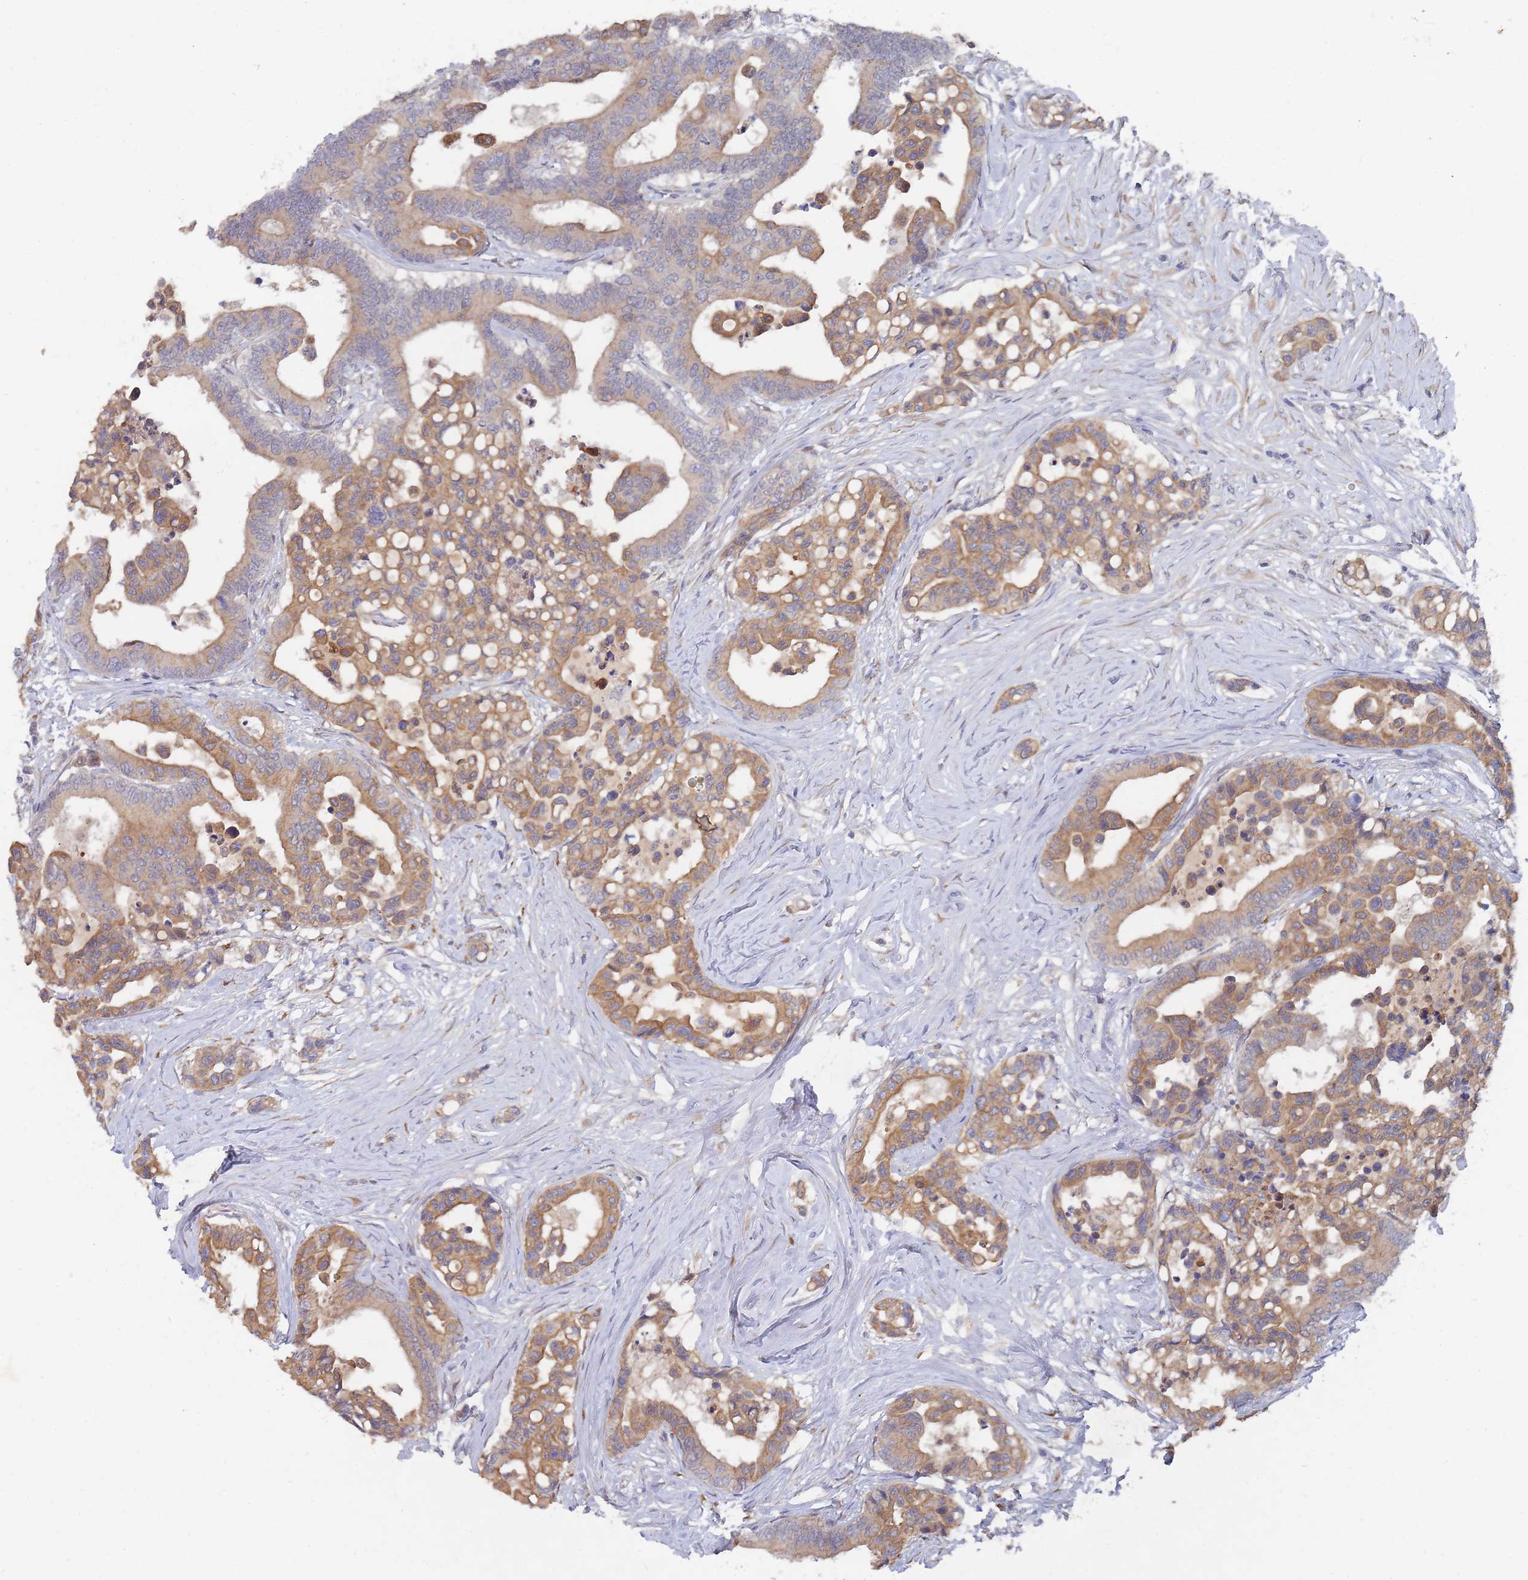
{"staining": {"intensity": "moderate", "quantity": ">75%", "location": "cytoplasmic/membranous"}, "tissue": "colorectal cancer", "cell_type": "Tumor cells", "image_type": "cancer", "snomed": [{"axis": "morphology", "description": "Normal tissue, NOS"}, {"axis": "morphology", "description": "Adenocarcinoma, NOS"}, {"axis": "topography", "description": "Colon"}], "caption": "This image displays colorectal cancer (adenocarcinoma) stained with immunohistochemistry (IHC) to label a protein in brown. The cytoplasmic/membranous of tumor cells show moderate positivity for the protein. Nuclei are counter-stained blue.", "gene": "SLC35F5", "patient": {"sex": "male", "age": 82}}